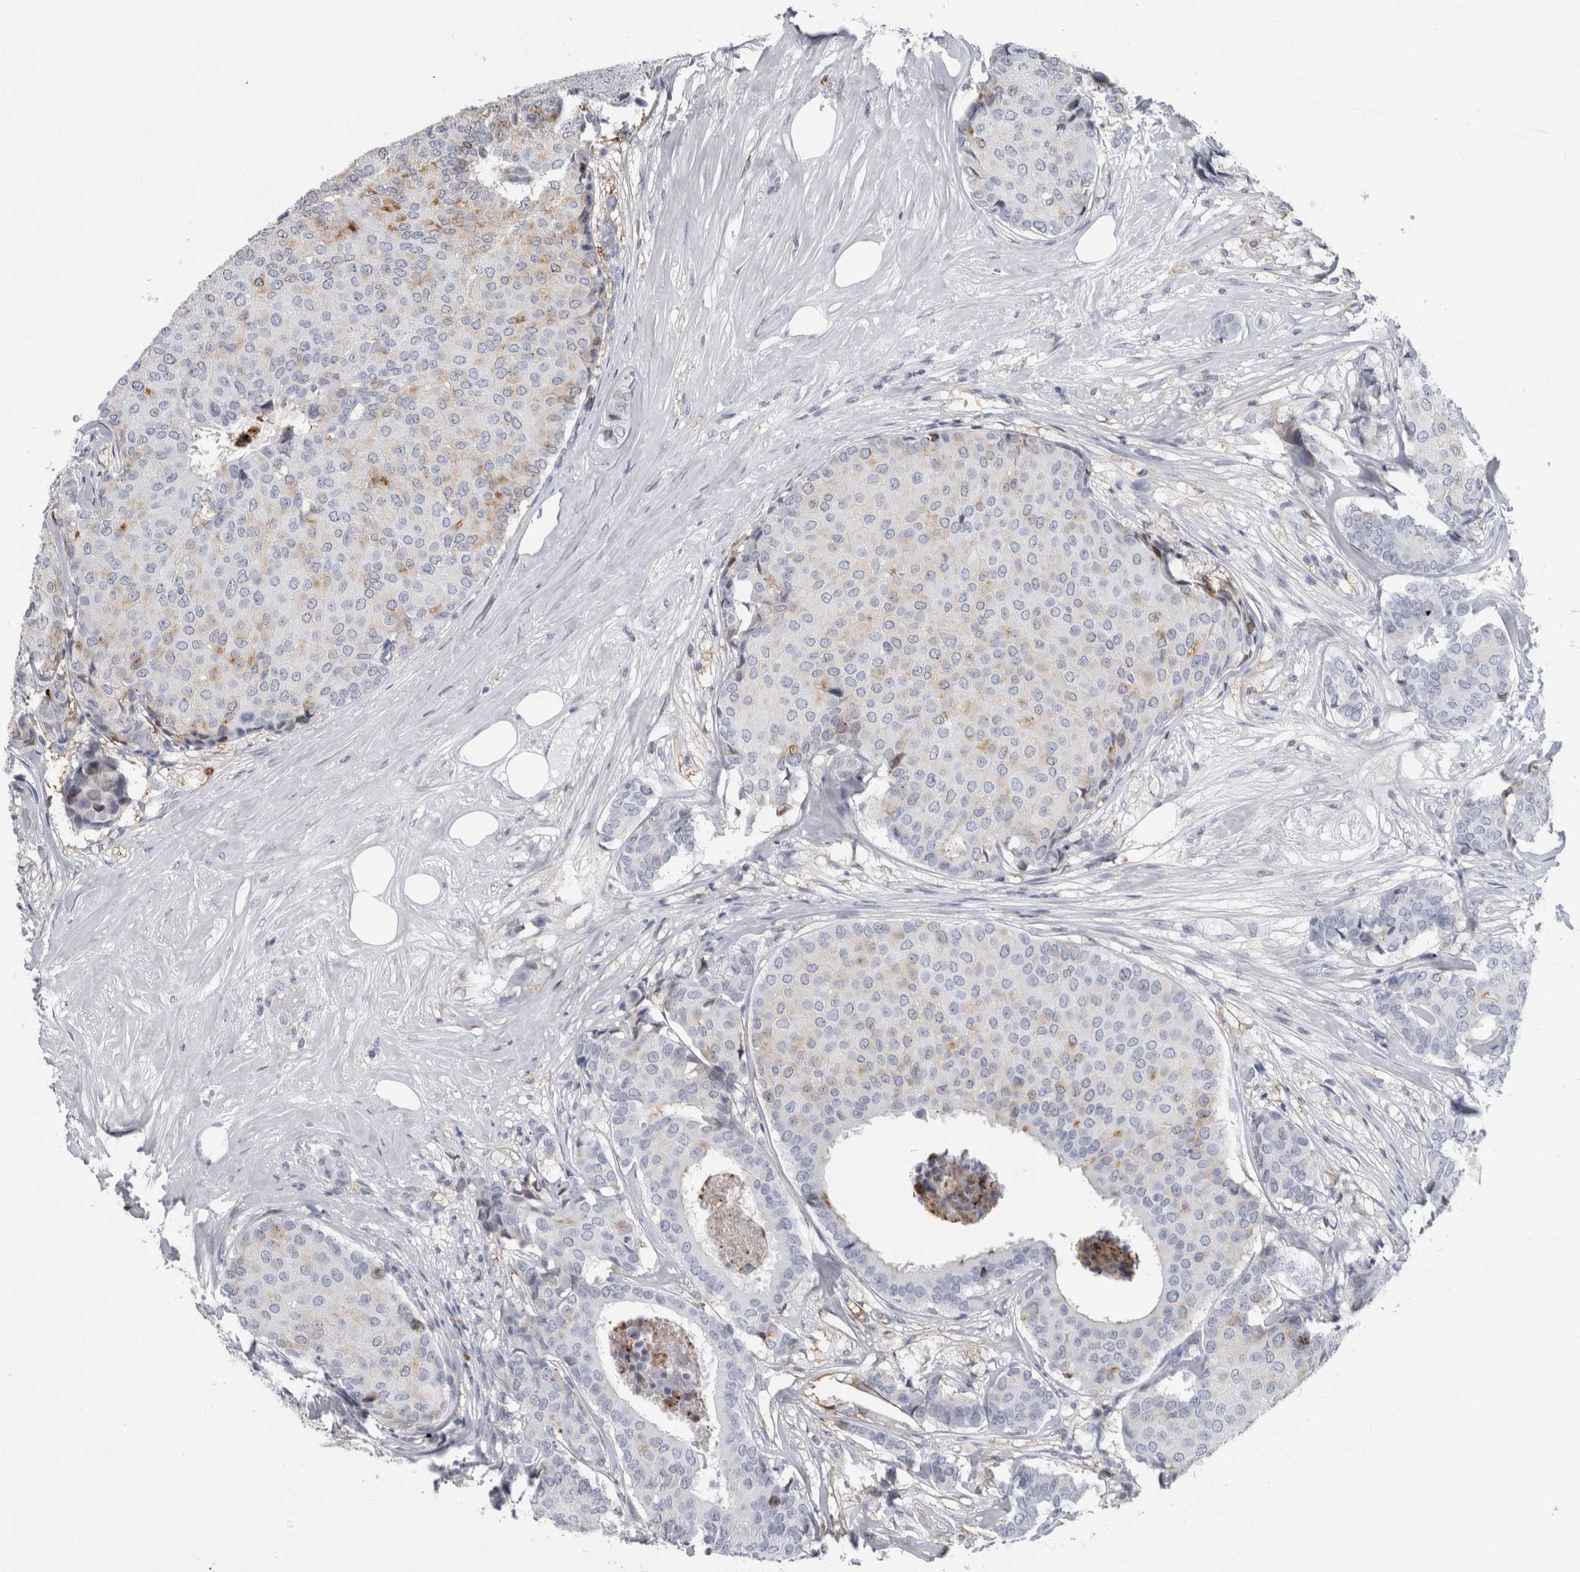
{"staining": {"intensity": "negative", "quantity": "none", "location": "none"}, "tissue": "breast cancer", "cell_type": "Tumor cells", "image_type": "cancer", "snomed": [{"axis": "morphology", "description": "Duct carcinoma"}, {"axis": "topography", "description": "Breast"}], "caption": "Protein analysis of breast cancer (intraductal carcinoma) reveals no significant staining in tumor cells. (DAB IHC with hematoxylin counter stain).", "gene": "DNAJC24", "patient": {"sex": "female", "age": 75}}